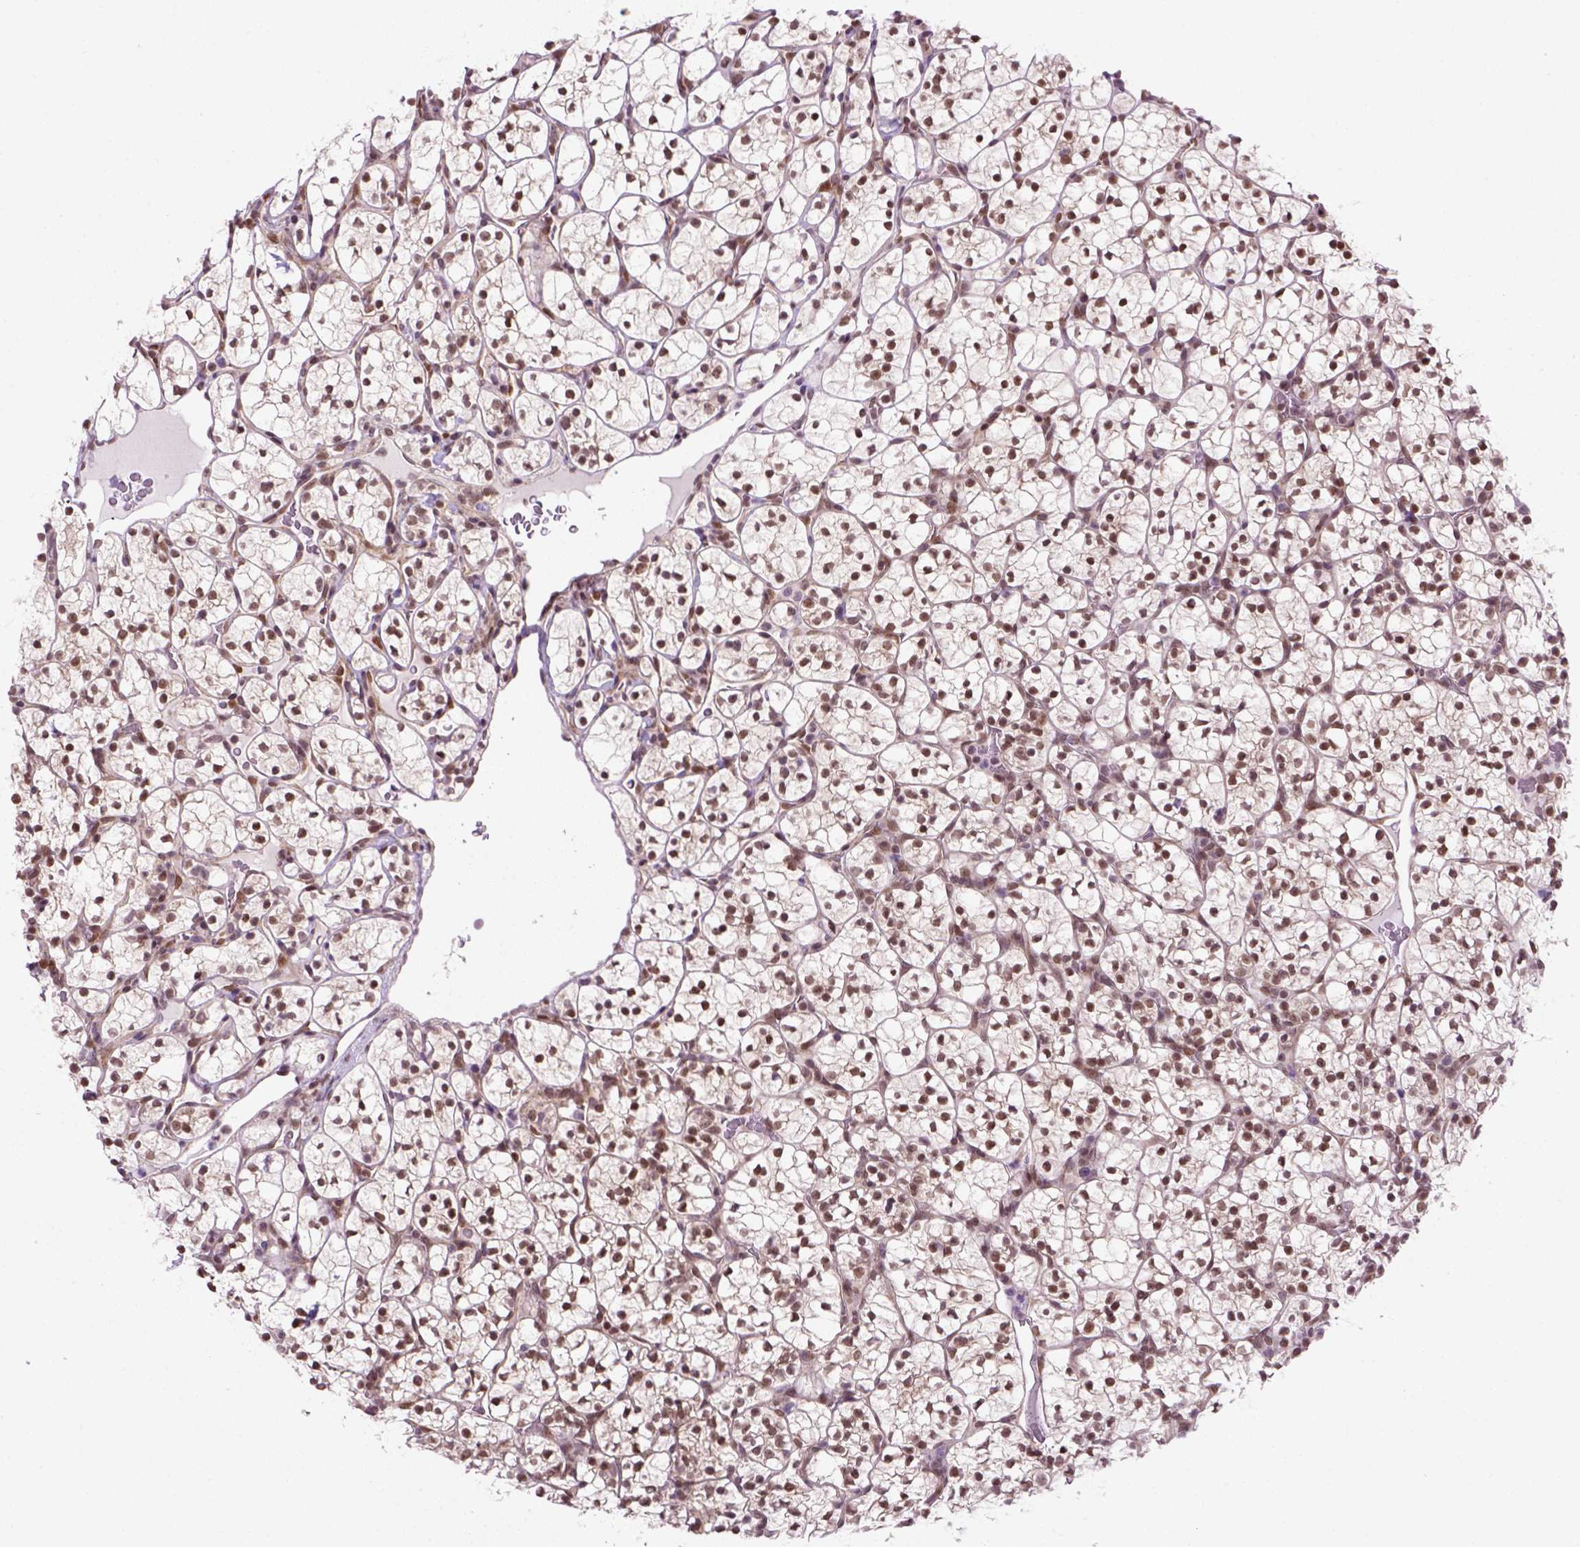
{"staining": {"intensity": "moderate", "quantity": ">75%", "location": "nuclear"}, "tissue": "renal cancer", "cell_type": "Tumor cells", "image_type": "cancer", "snomed": [{"axis": "morphology", "description": "Adenocarcinoma, NOS"}, {"axis": "topography", "description": "Kidney"}], "caption": "IHC of renal cancer (adenocarcinoma) displays medium levels of moderate nuclear staining in approximately >75% of tumor cells. IHC stains the protein in brown and the nuclei are stained blue.", "gene": "MGMT", "patient": {"sex": "female", "age": 89}}